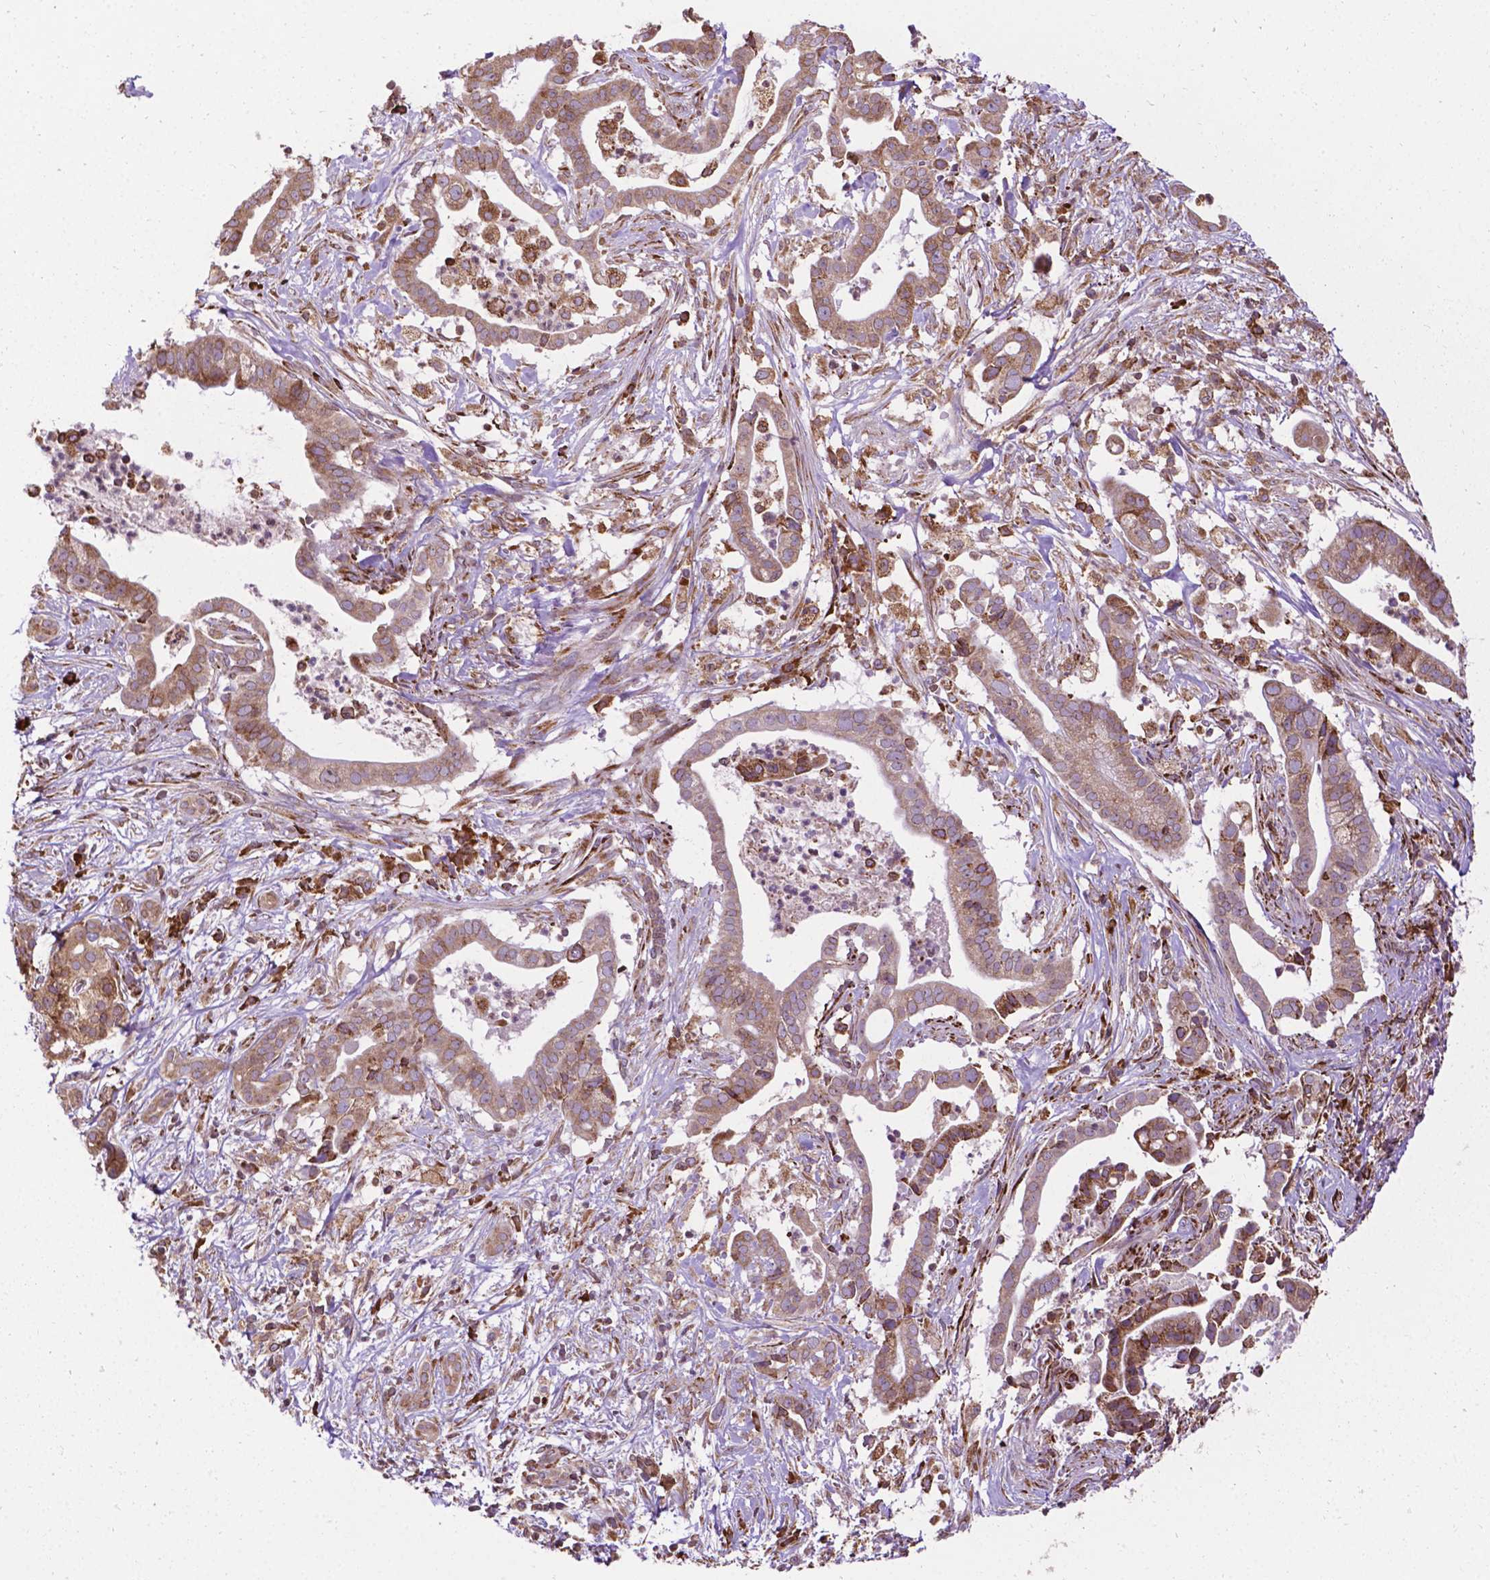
{"staining": {"intensity": "weak", "quantity": "<25%", "location": "cytoplasmic/membranous"}, "tissue": "pancreatic cancer", "cell_type": "Tumor cells", "image_type": "cancer", "snomed": [{"axis": "morphology", "description": "Adenocarcinoma, NOS"}, {"axis": "topography", "description": "Pancreas"}], "caption": "This photomicrograph is of pancreatic cancer stained with IHC to label a protein in brown with the nuclei are counter-stained blue. There is no staining in tumor cells.", "gene": "GANAB", "patient": {"sex": "male", "age": 61}}